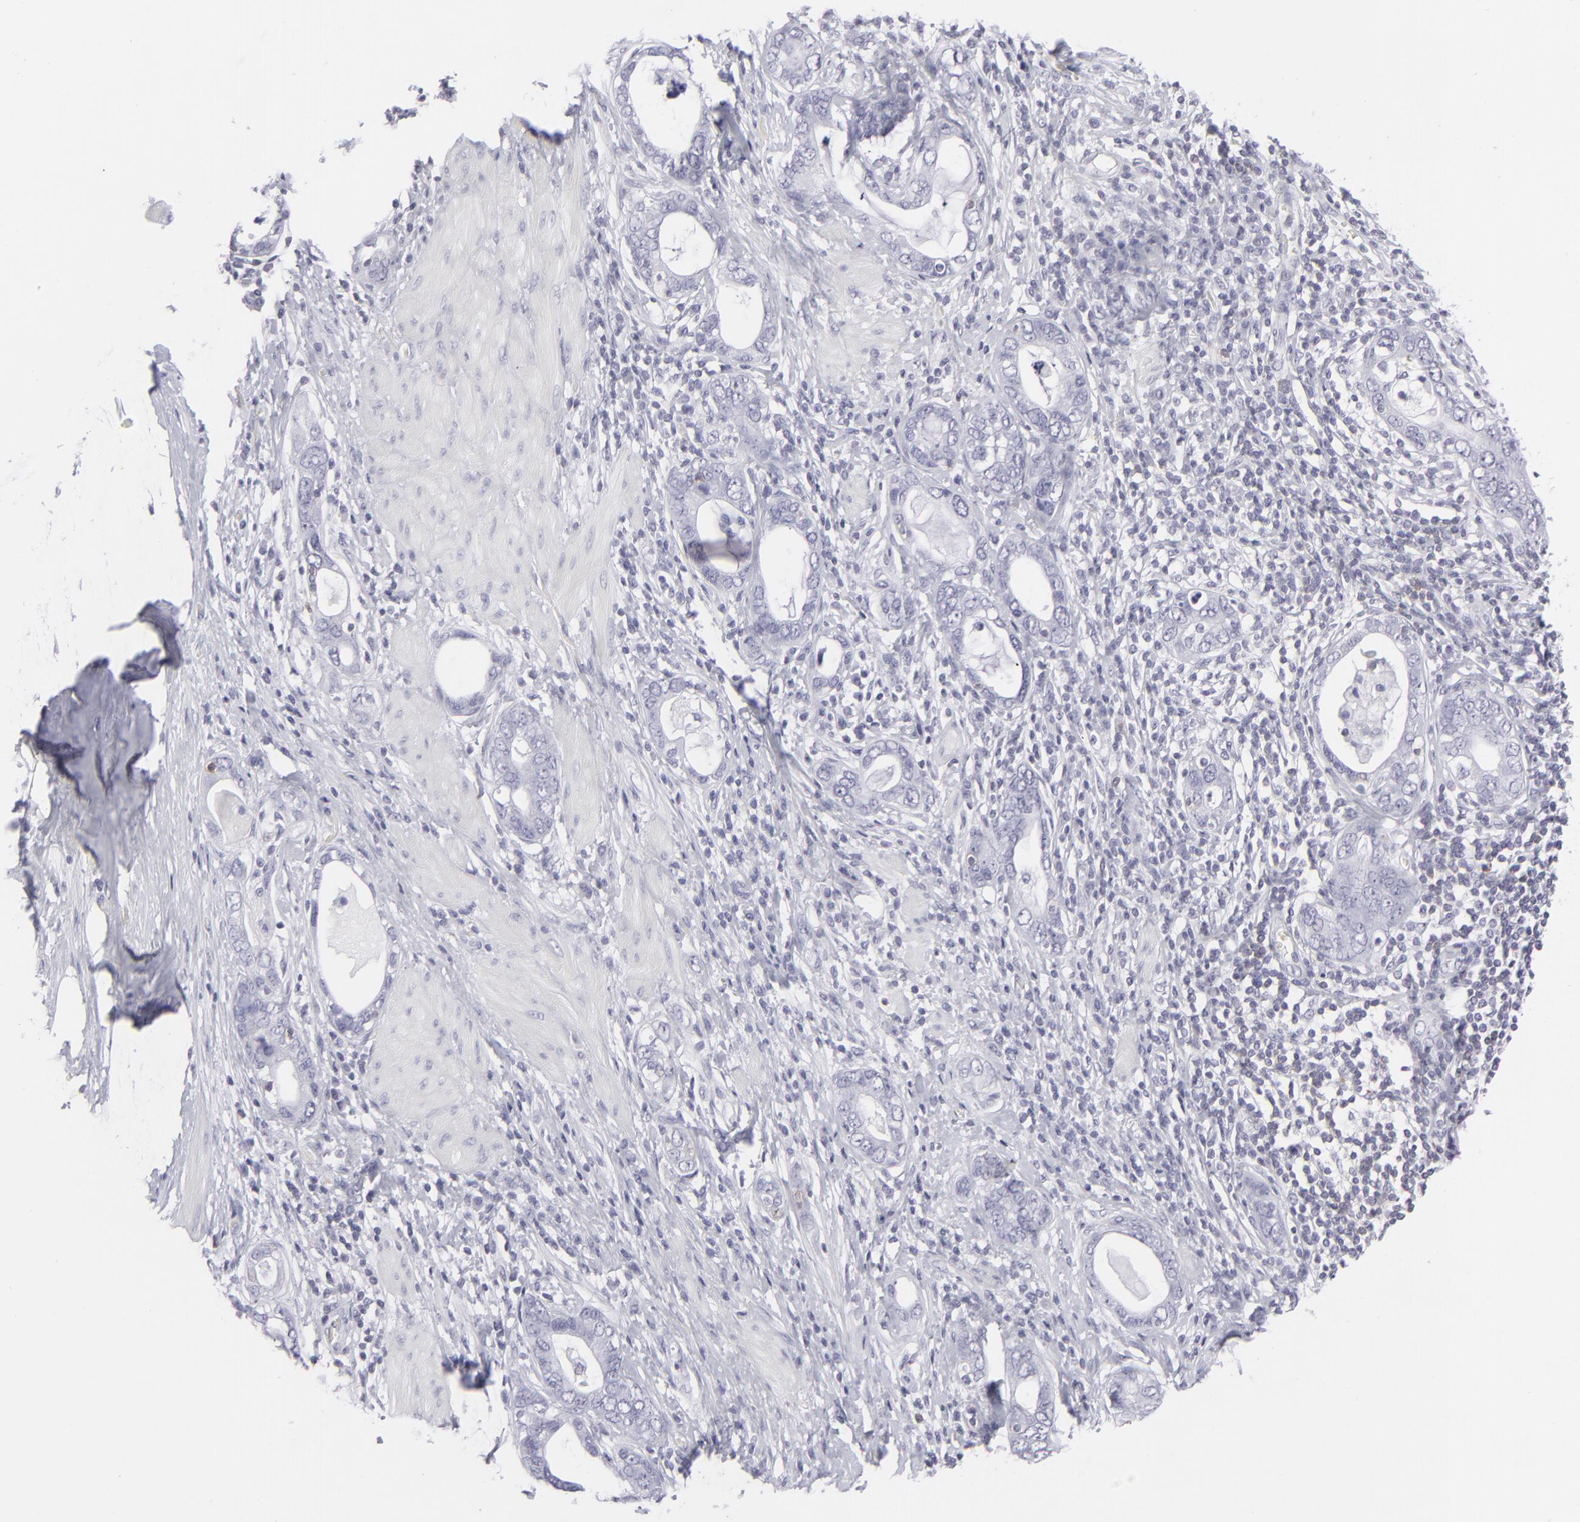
{"staining": {"intensity": "negative", "quantity": "none", "location": "none"}, "tissue": "stomach cancer", "cell_type": "Tumor cells", "image_type": "cancer", "snomed": [{"axis": "morphology", "description": "Adenocarcinoma, NOS"}, {"axis": "topography", "description": "Stomach, lower"}], "caption": "High magnification brightfield microscopy of stomach cancer stained with DAB (3,3'-diaminobenzidine) (brown) and counterstained with hematoxylin (blue): tumor cells show no significant positivity.", "gene": "CD7", "patient": {"sex": "female", "age": 93}}